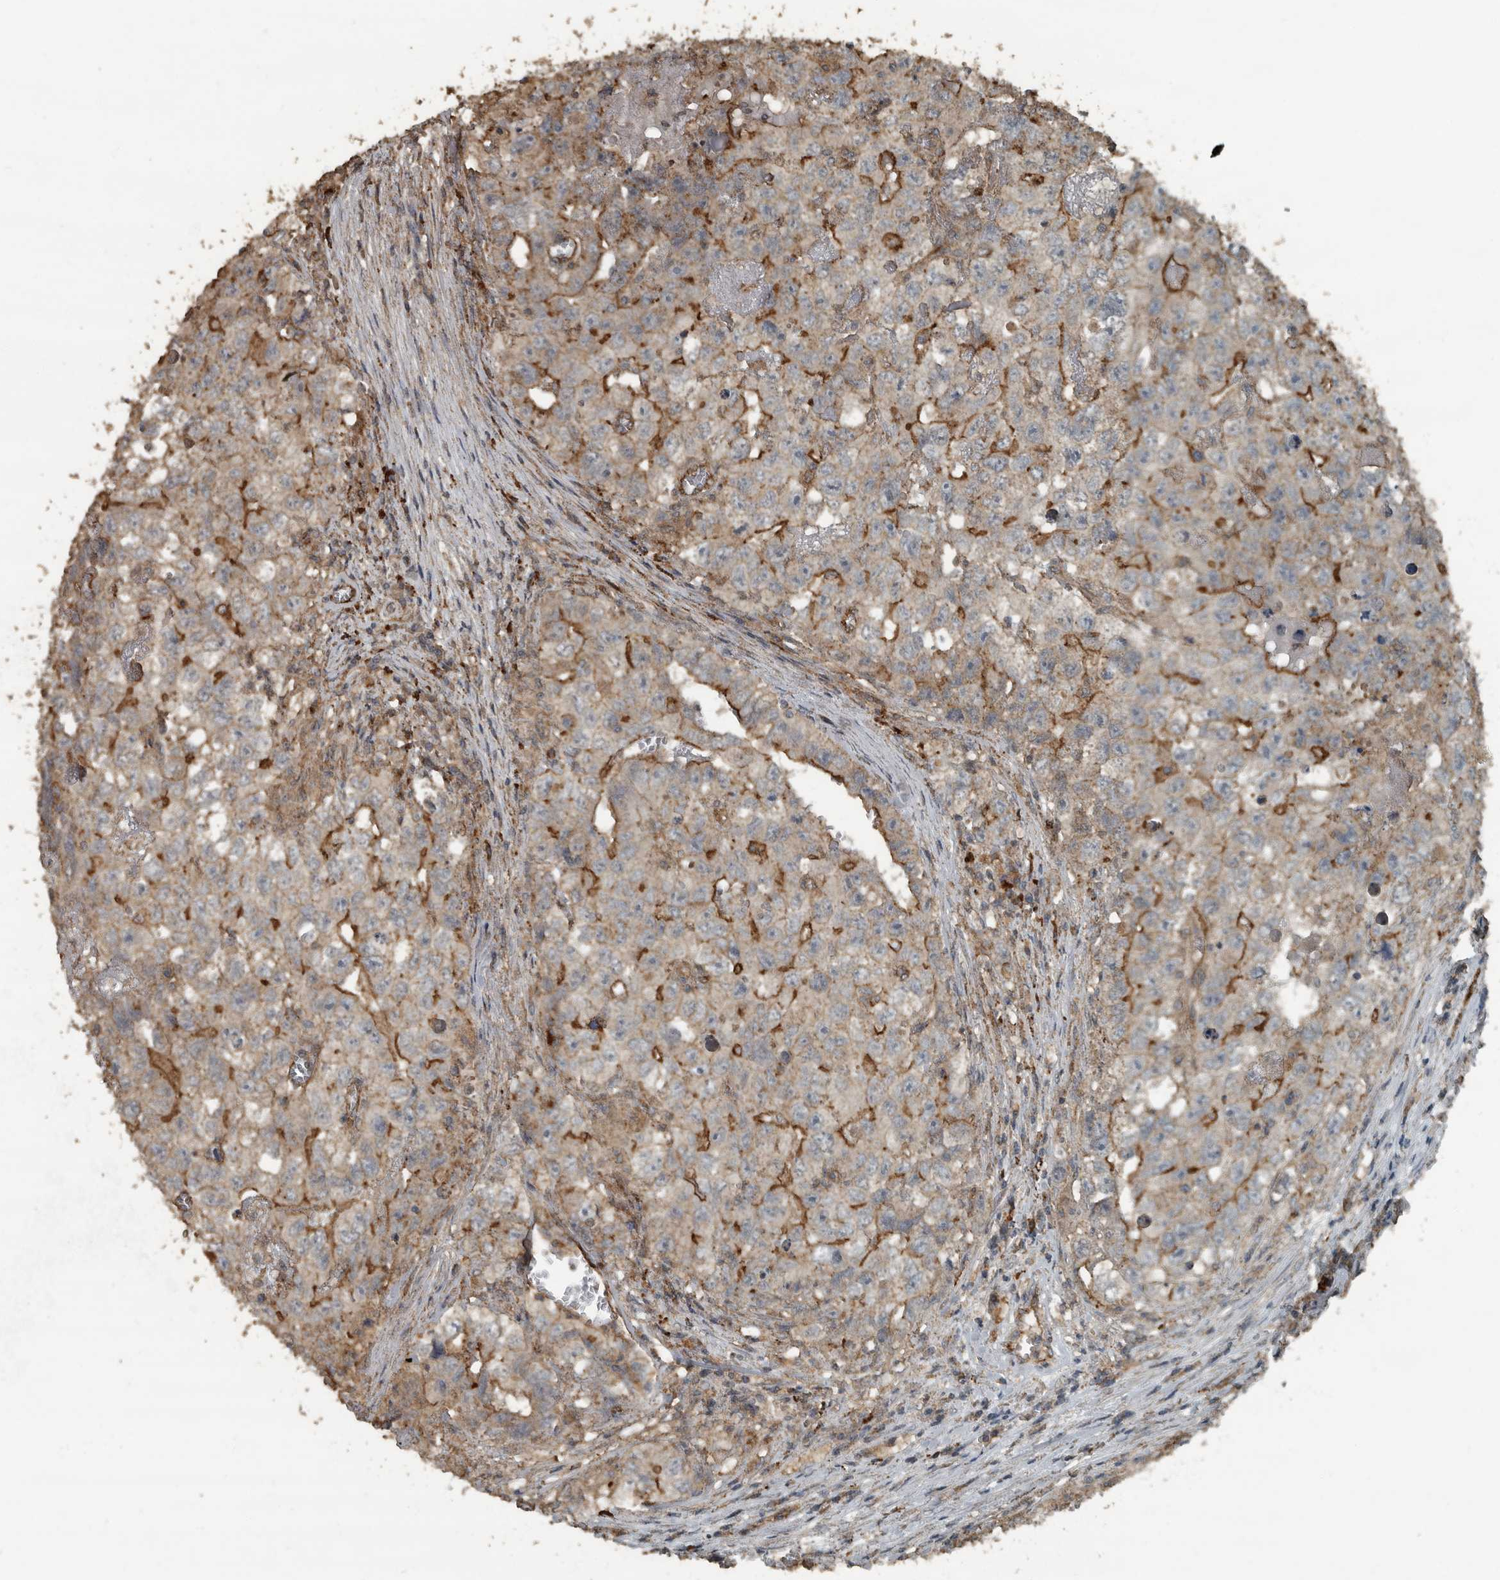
{"staining": {"intensity": "moderate", "quantity": ">75%", "location": "cytoplasmic/membranous"}, "tissue": "testis cancer", "cell_type": "Tumor cells", "image_type": "cancer", "snomed": [{"axis": "morphology", "description": "Seminoma, NOS"}, {"axis": "morphology", "description": "Carcinoma, Embryonal, NOS"}, {"axis": "topography", "description": "Testis"}], "caption": "The histopathology image shows a brown stain indicating the presence of a protein in the cytoplasmic/membranous of tumor cells in testis cancer.", "gene": "IL15RA", "patient": {"sex": "male", "age": 43}}